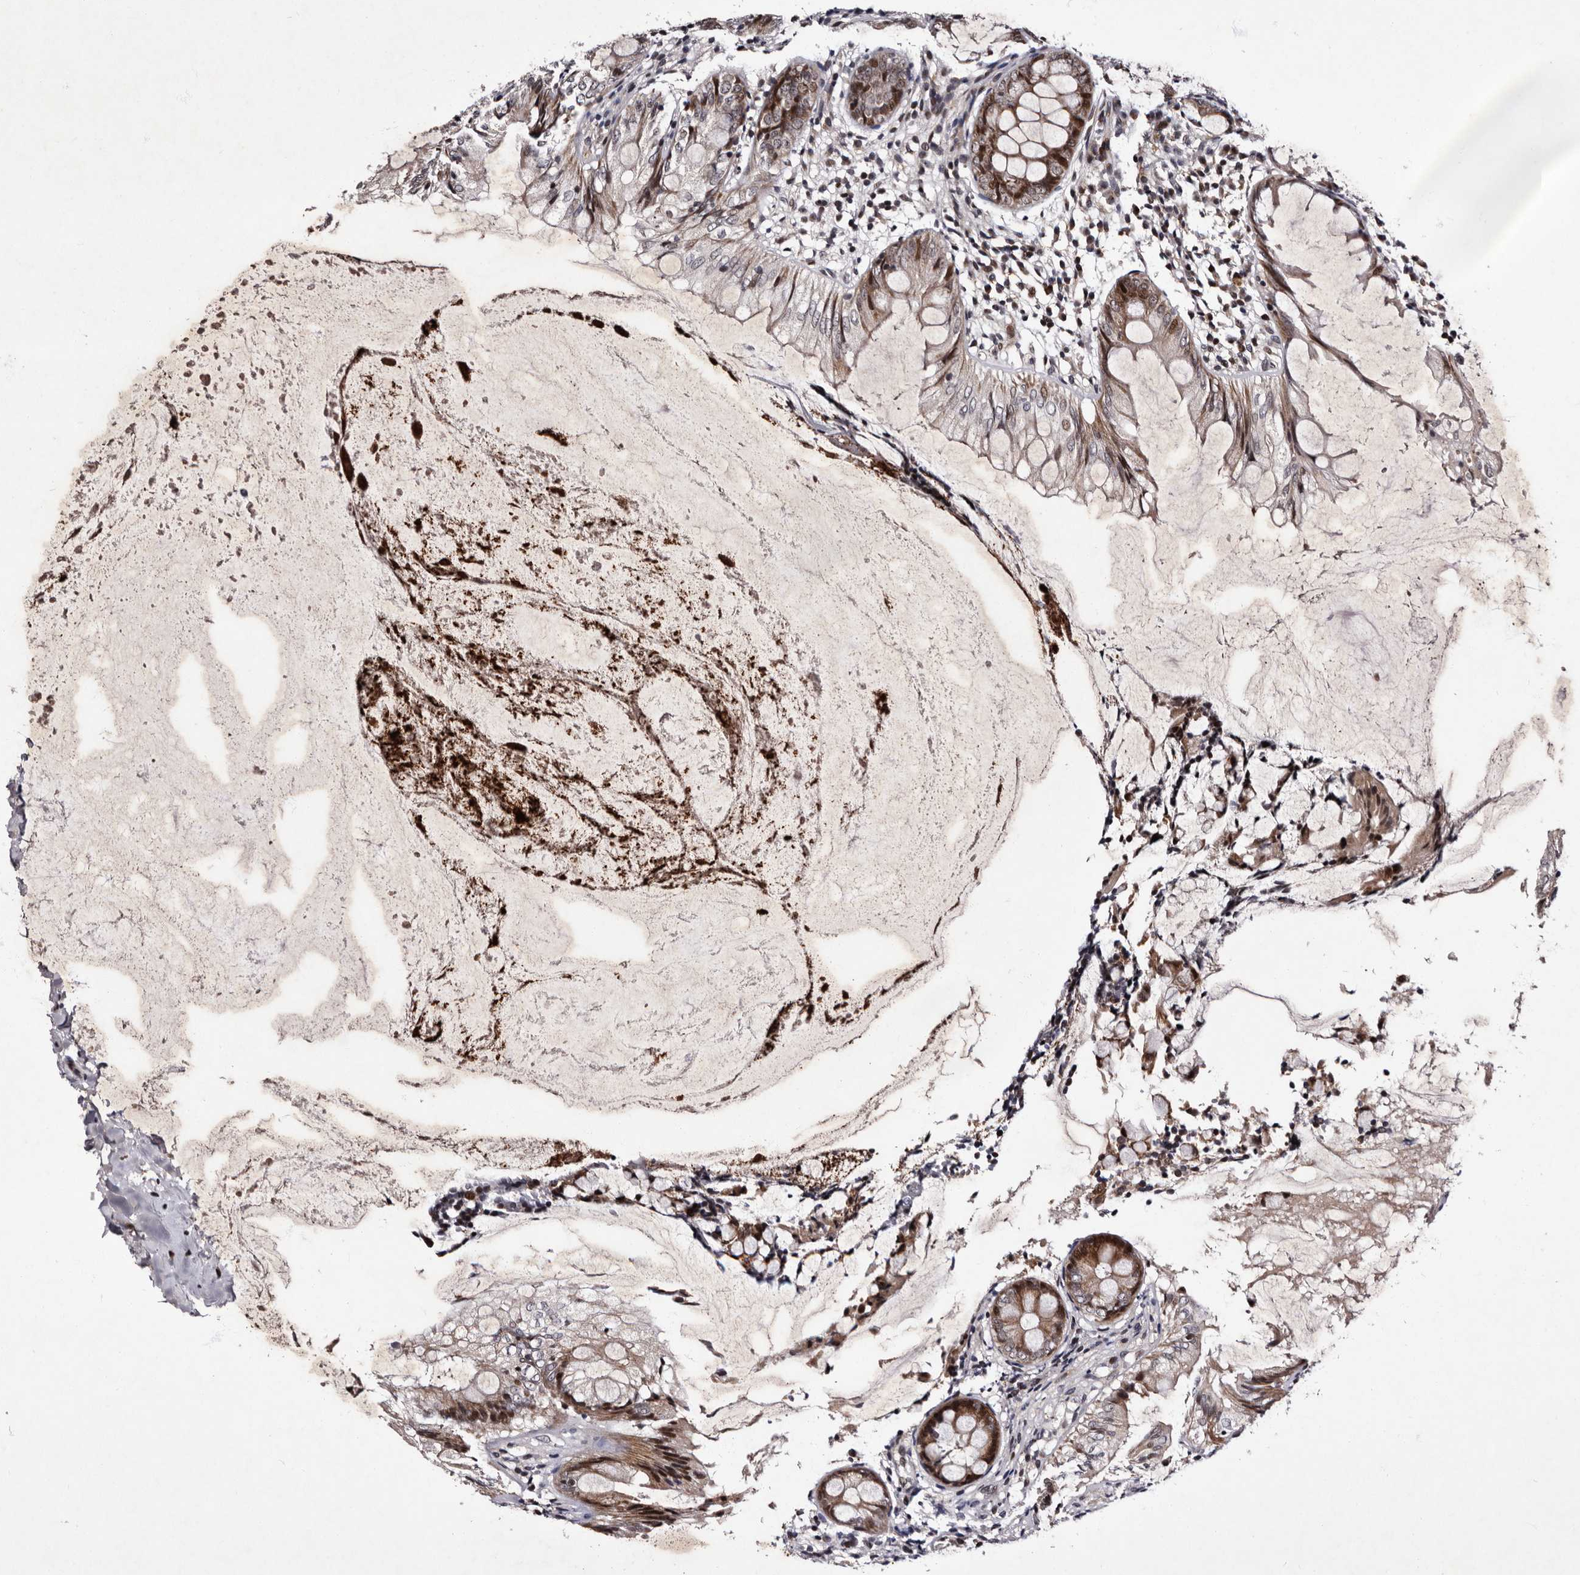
{"staining": {"intensity": "moderate", "quantity": ">75%", "location": "cytoplasmic/membranous,nuclear"}, "tissue": "appendix", "cell_type": "Glandular cells", "image_type": "normal", "snomed": [{"axis": "morphology", "description": "Normal tissue, NOS"}, {"axis": "topography", "description": "Appendix"}], "caption": "Immunohistochemical staining of benign human appendix exhibits >75% levels of moderate cytoplasmic/membranous,nuclear protein staining in approximately >75% of glandular cells.", "gene": "TNKS", "patient": {"sex": "female", "age": 77}}